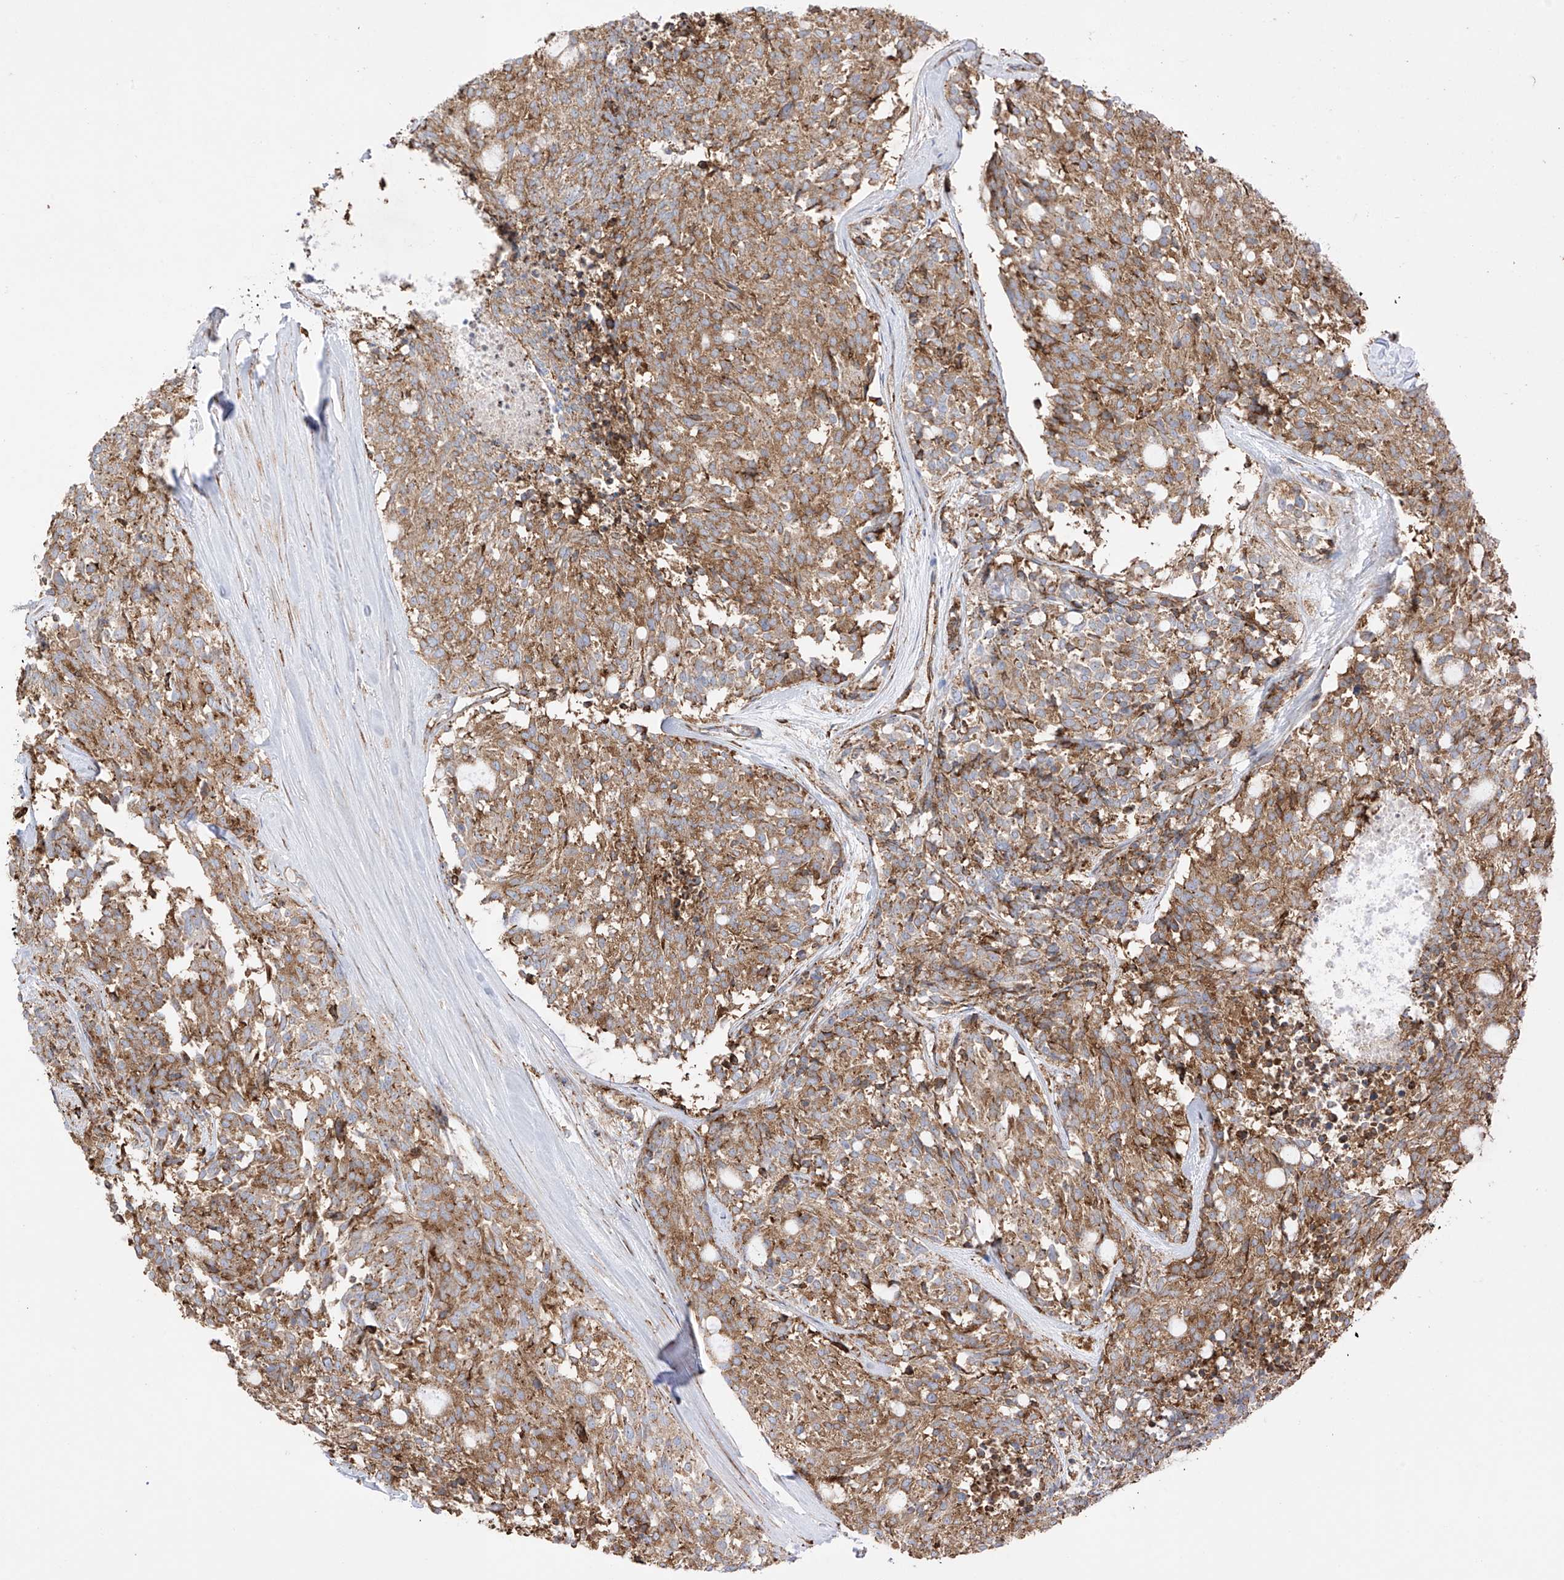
{"staining": {"intensity": "strong", "quantity": ">75%", "location": "cytoplasmic/membranous"}, "tissue": "carcinoid", "cell_type": "Tumor cells", "image_type": "cancer", "snomed": [{"axis": "morphology", "description": "Carcinoid, malignant, NOS"}, {"axis": "topography", "description": "Pancreas"}], "caption": "Carcinoid (malignant) was stained to show a protein in brown. There is high levels of strong cytoplasmic/membranous expression in about >75% of tumor cells. Ihc stains the protein of interest in brown and the nuclei are stained blue.", "gene": "XKR3", "patient": {"sex": "female", "age": 54}}